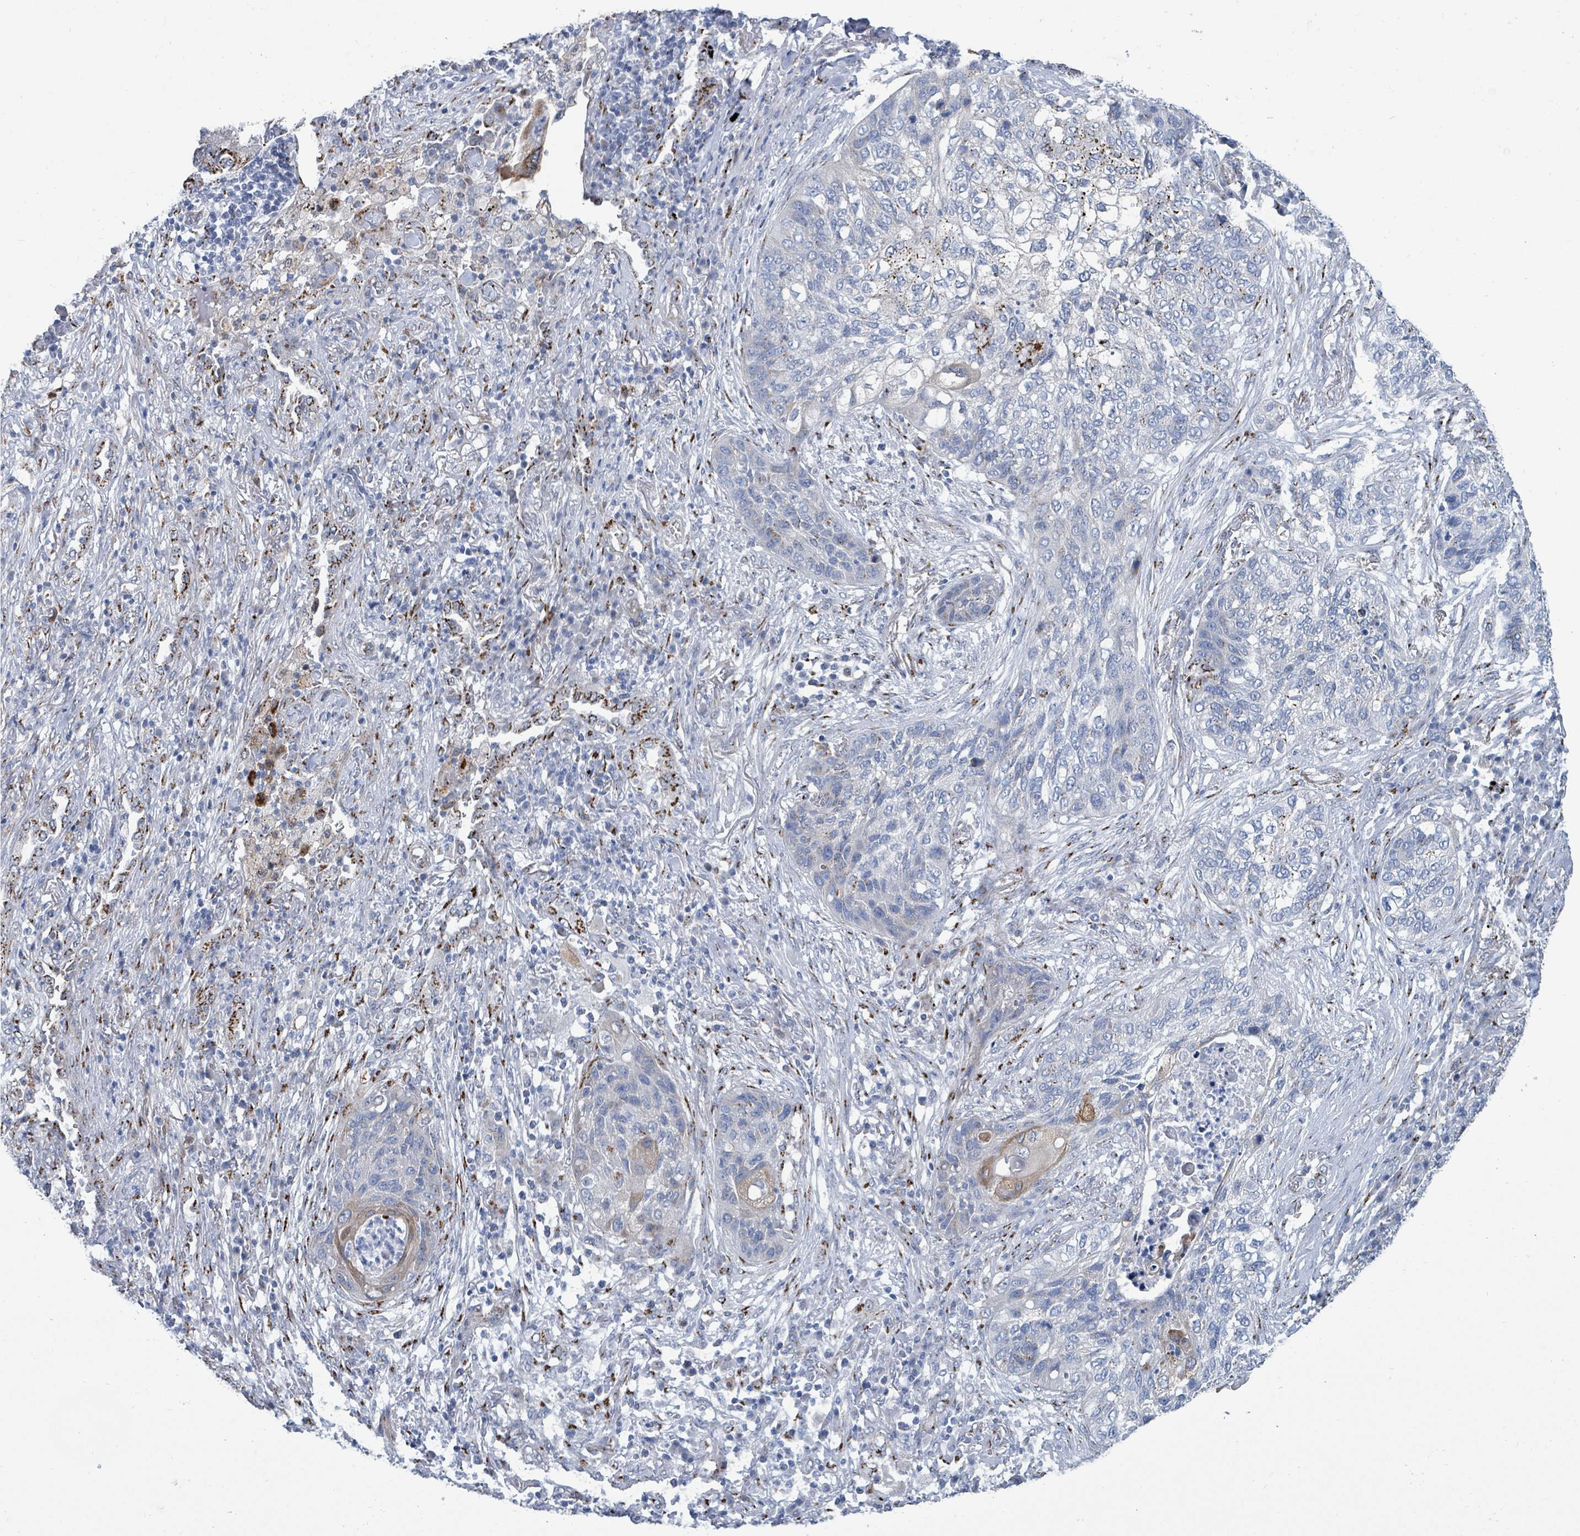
{"staining": {"intensity": "negative", "quantity": "none", "location": "none"}, "tissue": "lung cancer", "cell_type": "Tumor cells", "image_type": "cancer", "snomed": [{"axis": "morphology", "description": "Squamous cell carcinoma, NOS"}, {"axis": "topography", "description": "Lung"}], "caption": "Lung cancer stained for a protein using immunohistochemistry displays no staining tumor cells.", "gene": "DCAF5", "patient": {"sex": "female", "age": 63}}